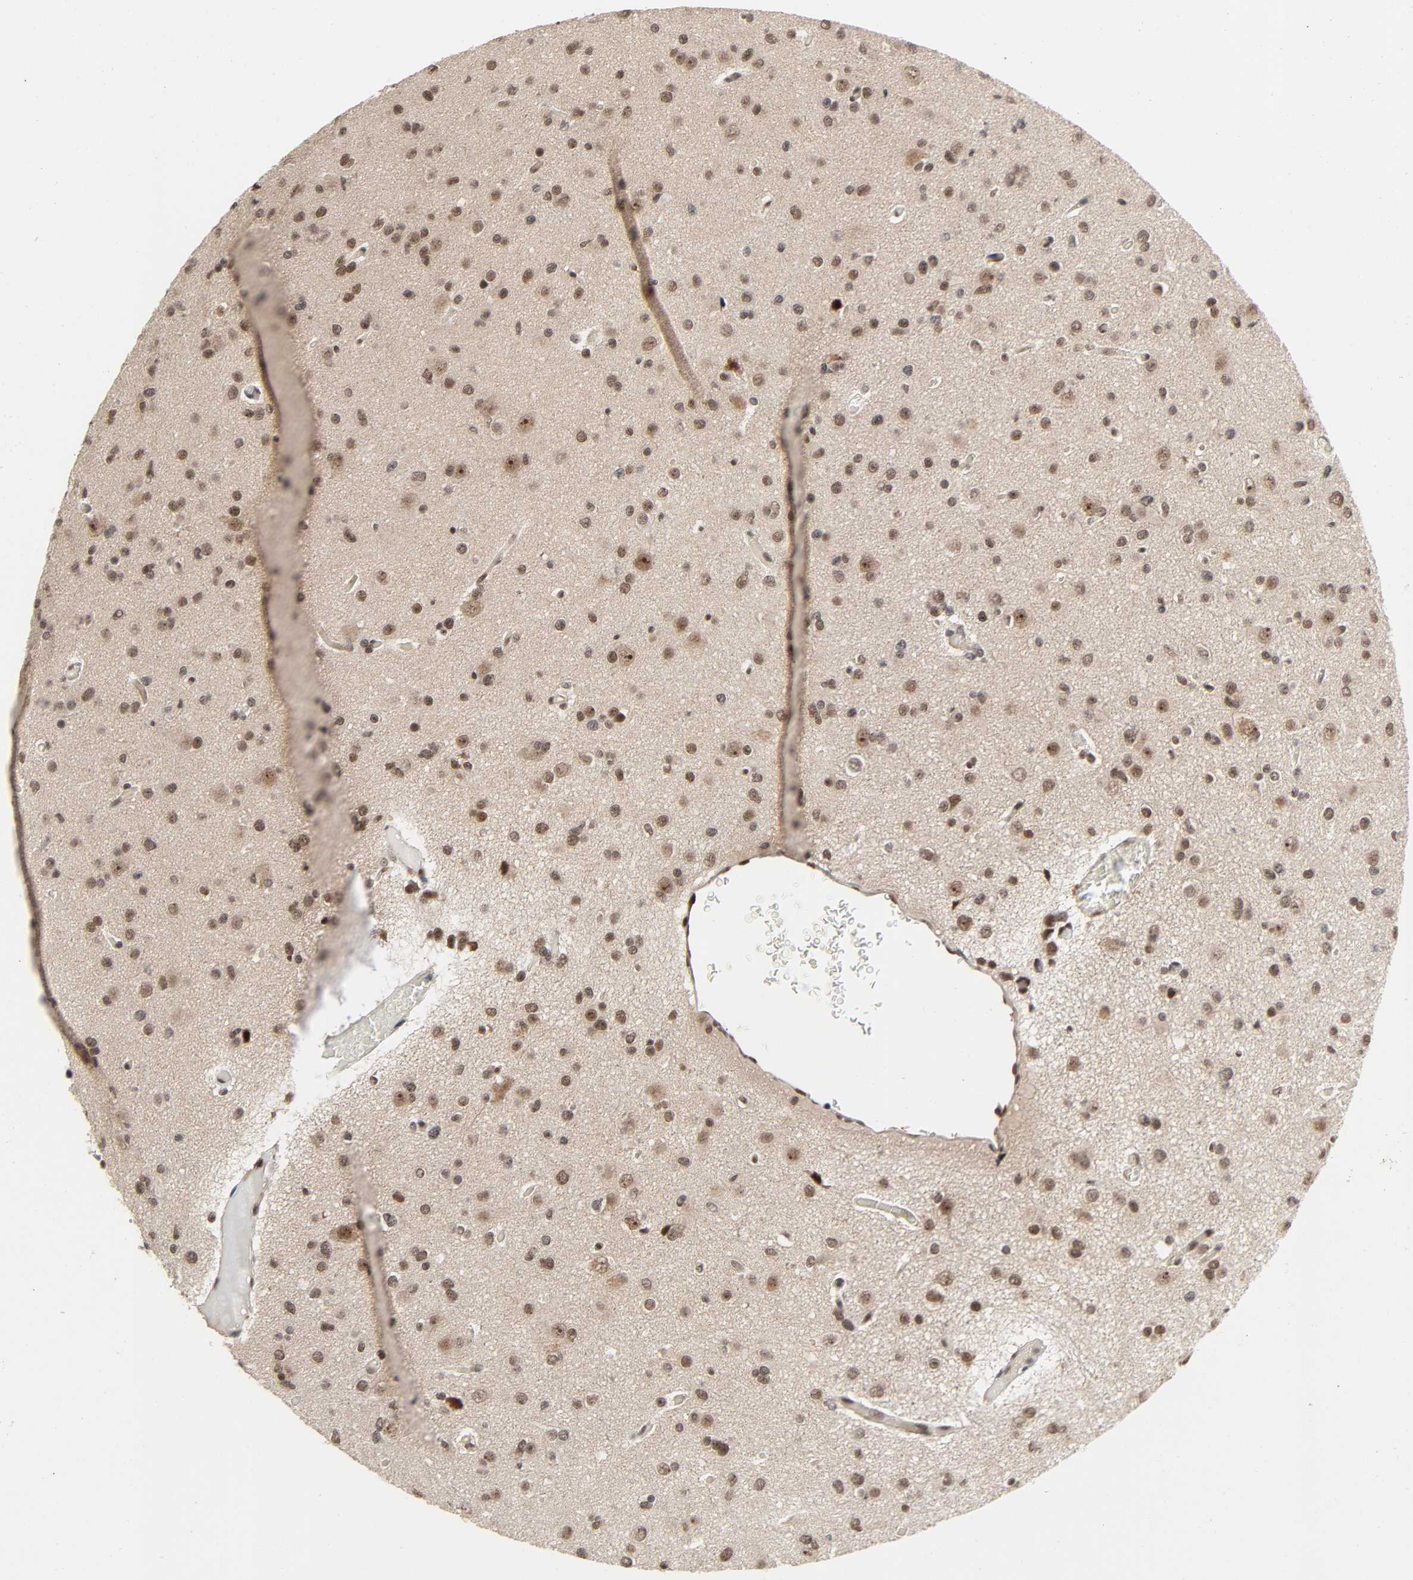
{"staining": {"intensity": "moderate", "quantity": ">75%", "location": "nuclear"}, "tissue": "glioma", "cell_type": "Tumor cells", "image_type": "cancer", "snomed": [{"axis": "morphology", "description": "Glioma, malignant, Low grade"}, {"axis": "topography", "description": "Brain"}], "caption": "The immunohistochemical stain shows moderate nuclear expression in tumor cells of low-grade glioma (malignant) tissue. (Brightfield microscopy of DAB IHC at high magnification).", "gene": "ZKSCAN8", "patient": {"sex": "male", "age": 42}}